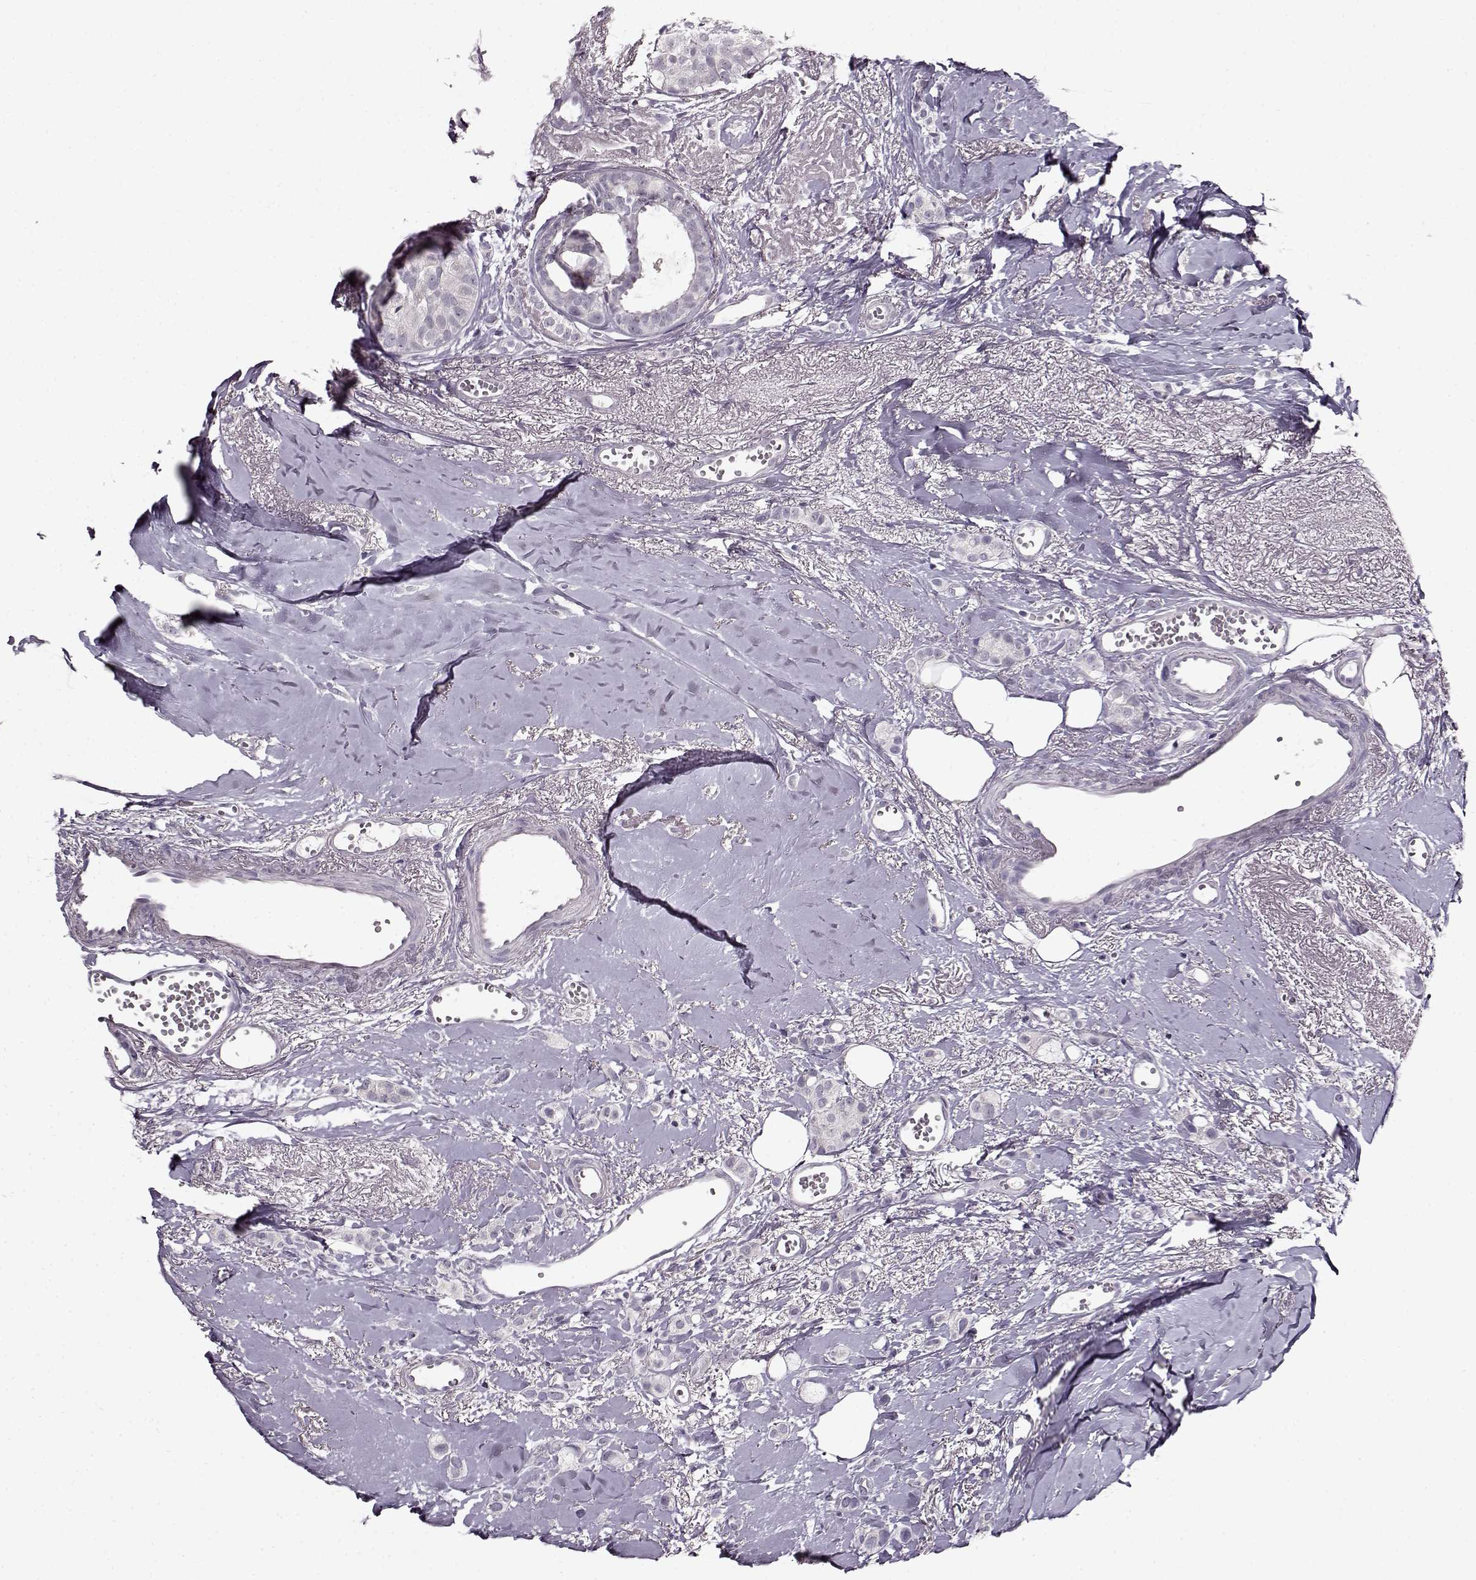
{"staining": {"intensity": "negative", "quantity": "none", "location": "none"}, "tissue": "breast cancer", "cell_type": "Tumor cells", "image_type": "cancer", "snomed": [{"axis": "morphology", "description": "Duct carcinoma"}, {"axis": "topography", "description": "Breast"}], "caption": "Immunohistochemical staining of human intraductal carcinoma (breast) reveals no significant positivity in tumor cells. (Stains: DAB immunohistochemistry with hematoxylin counter stain, Microscopy: brightfield microscopy at high magnification).", "gene": "RP1L1", "patient": {"sex": "female", "age": 85}}